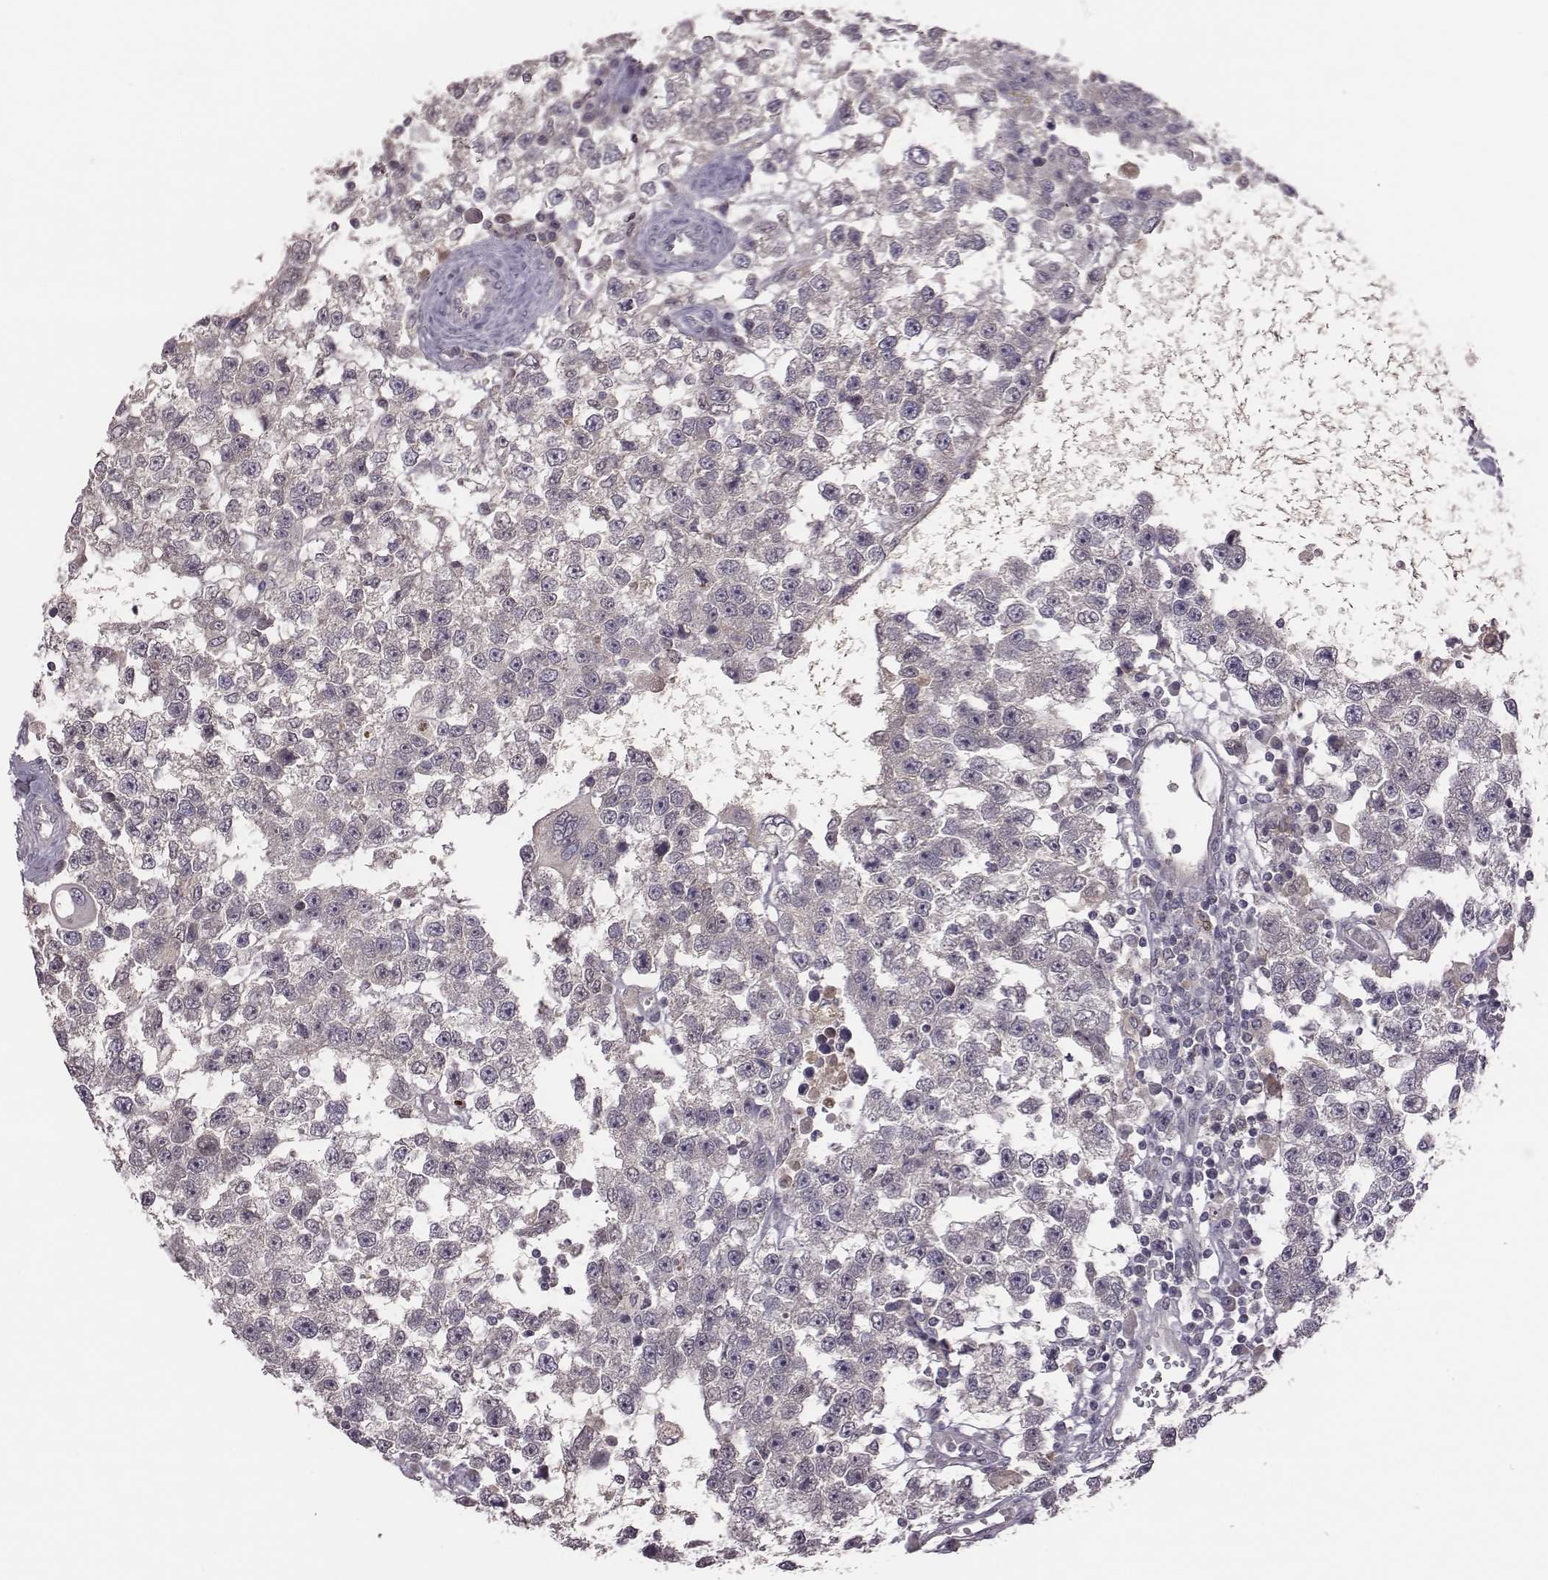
{"staining": {"intensity": "negative", "quantity": "none", "location": "none"}, "tissue": "testis cancer", "cell_type": "Tumor cells", "image_type": "cancer", "snomed": [{"axis": "morphology", "description": "Seminoma, NOS"}, {"axis": "topography", "description": "Testis"}], "caption": "The histopathology image demonstrates no significant expression in tumor cells of testis seminoma.", "gene": "KMO", "patient": {"sex": "male", "age": 34}}